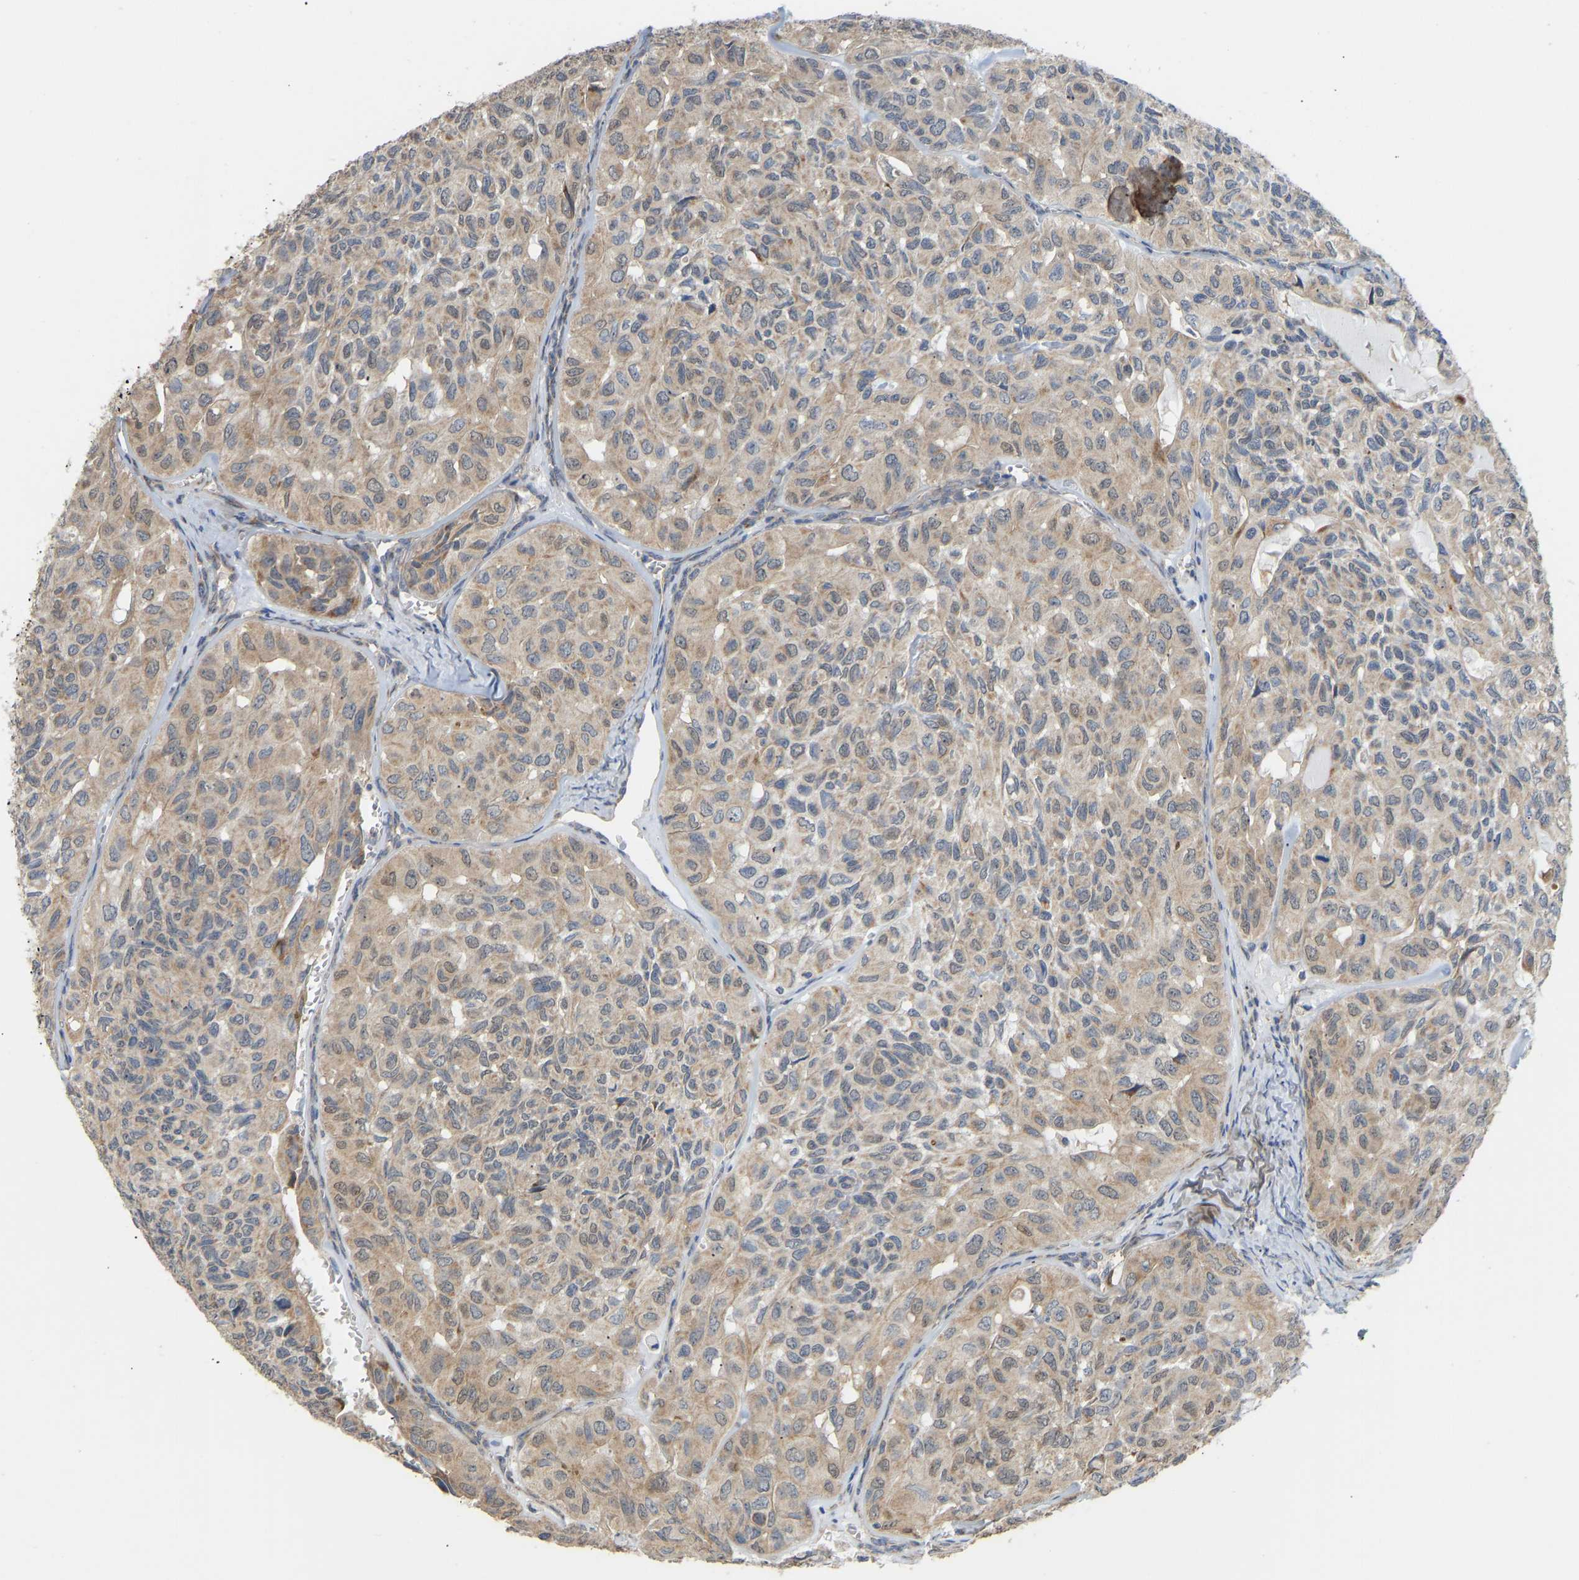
{"staining": {"intensity": "weak", "quantity": ">75%", "location": "cytoplasmic/membranous"}, "tissue": "head and neck cancer", "cell_type": "Tumor cells", "image_type": "cancer", "snomed": [{"axis": "morphology", "description": "Adenocarcinoma, NOS"}, {"axis": "topography", "description": "Salivary gland, NOS"}, {"axis": "topography", "description": "Head-Neck"}], "caption": "A low amount of weak cytoplasmic/membranous expression is present in approximately >75% of tumor cells in head and neck adenocarcinoma tissue.", "gene": "HACD2", "patient": {"sex": "female", "age": 76}}